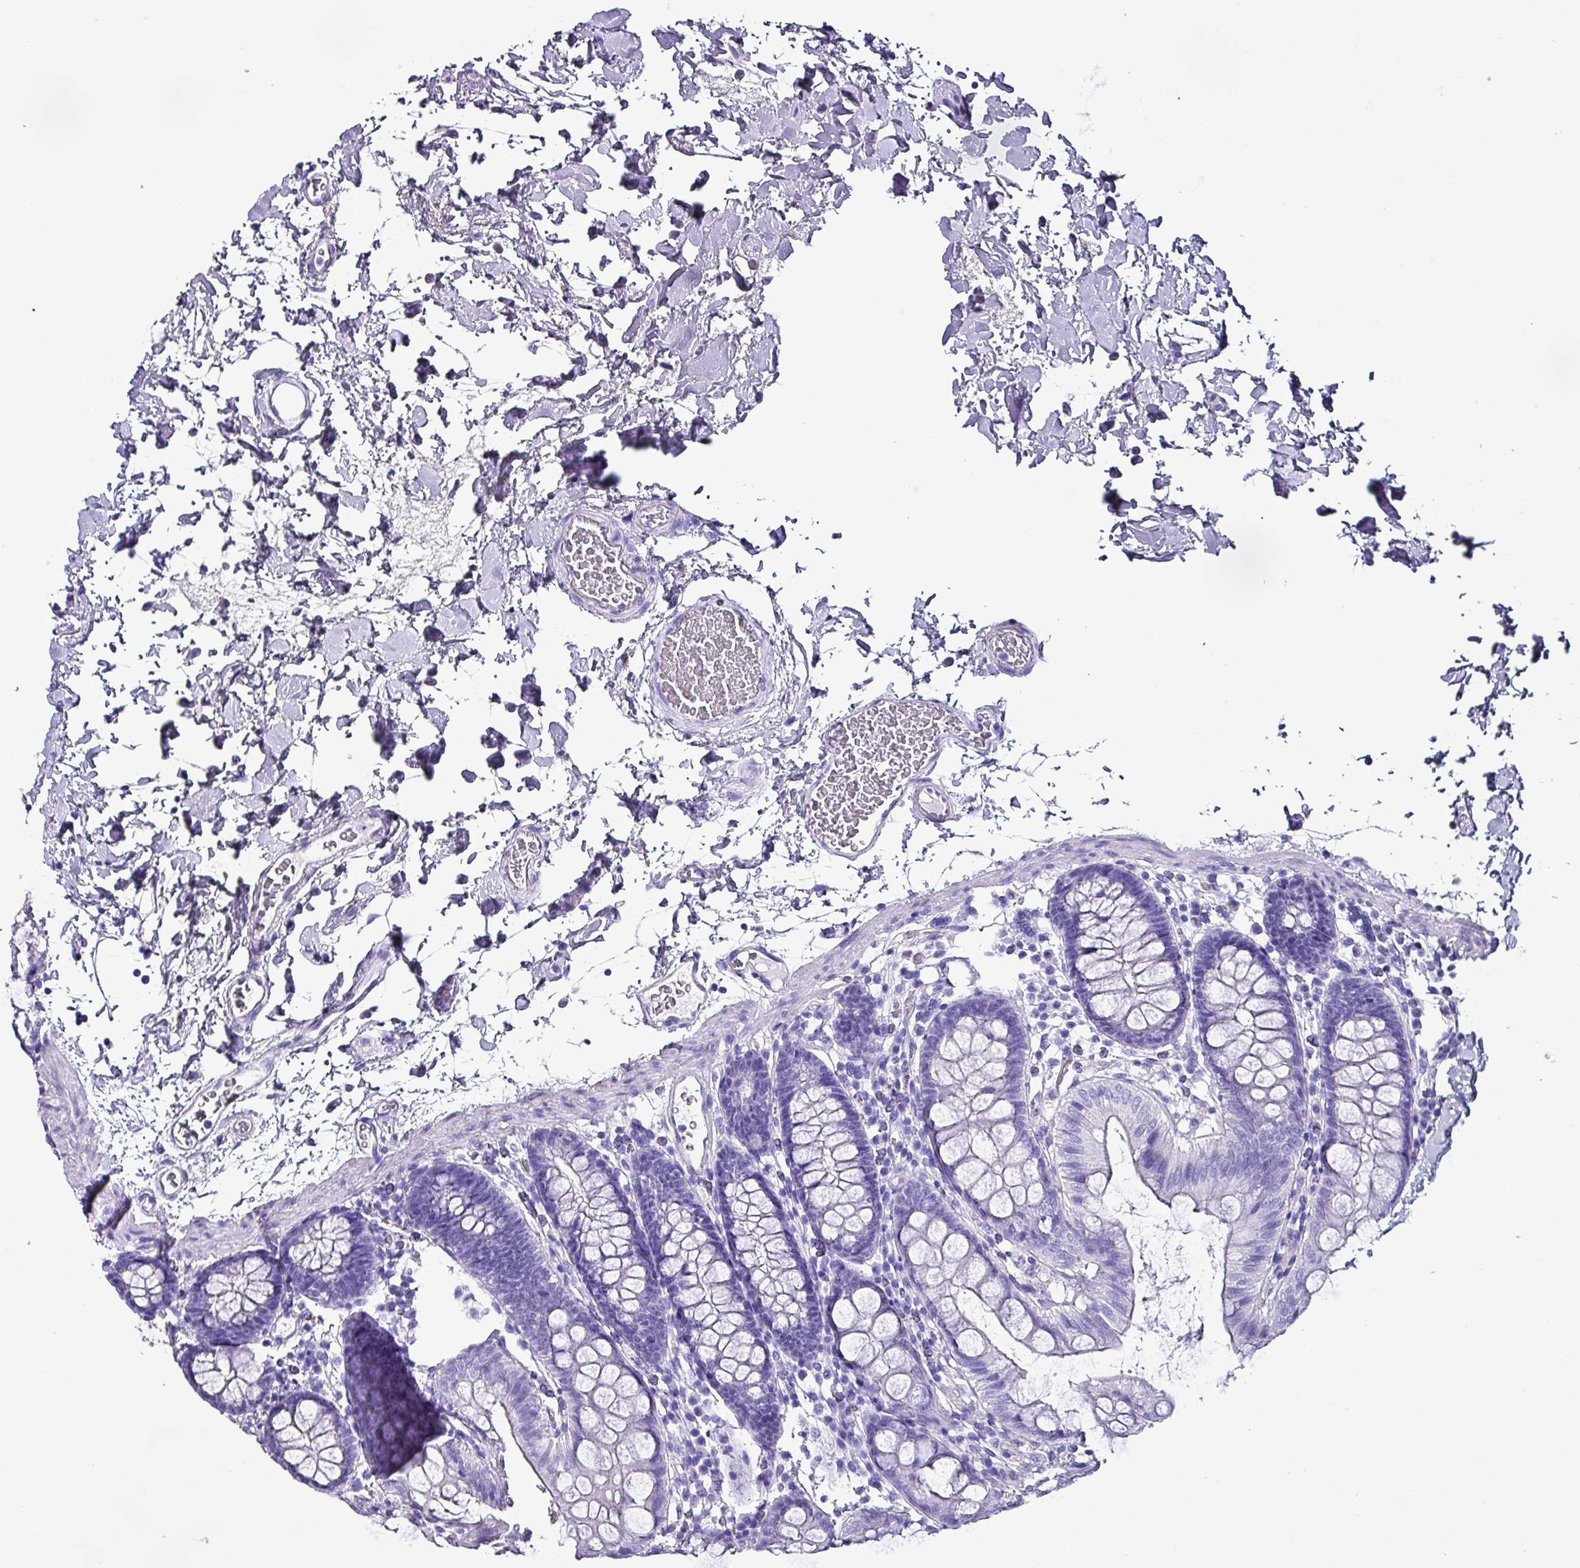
{"staining": {"intensity": "negative", "quantity": "none", "location": "none"}, "tissue": "colon", "cell_type": "Endothelial cells", "image_type": "normal", "snomed": [{"axis": "morphology", "description": "Normal tissue, NOS"}, {"axis": "topography", "description": "Colon"}], "caption": "This is an immunohistochemistry image of benign colon. There is no expression in endothelial cells.", "gene": "KRT6A", "patient": {"sex": "male", "age": 75}}